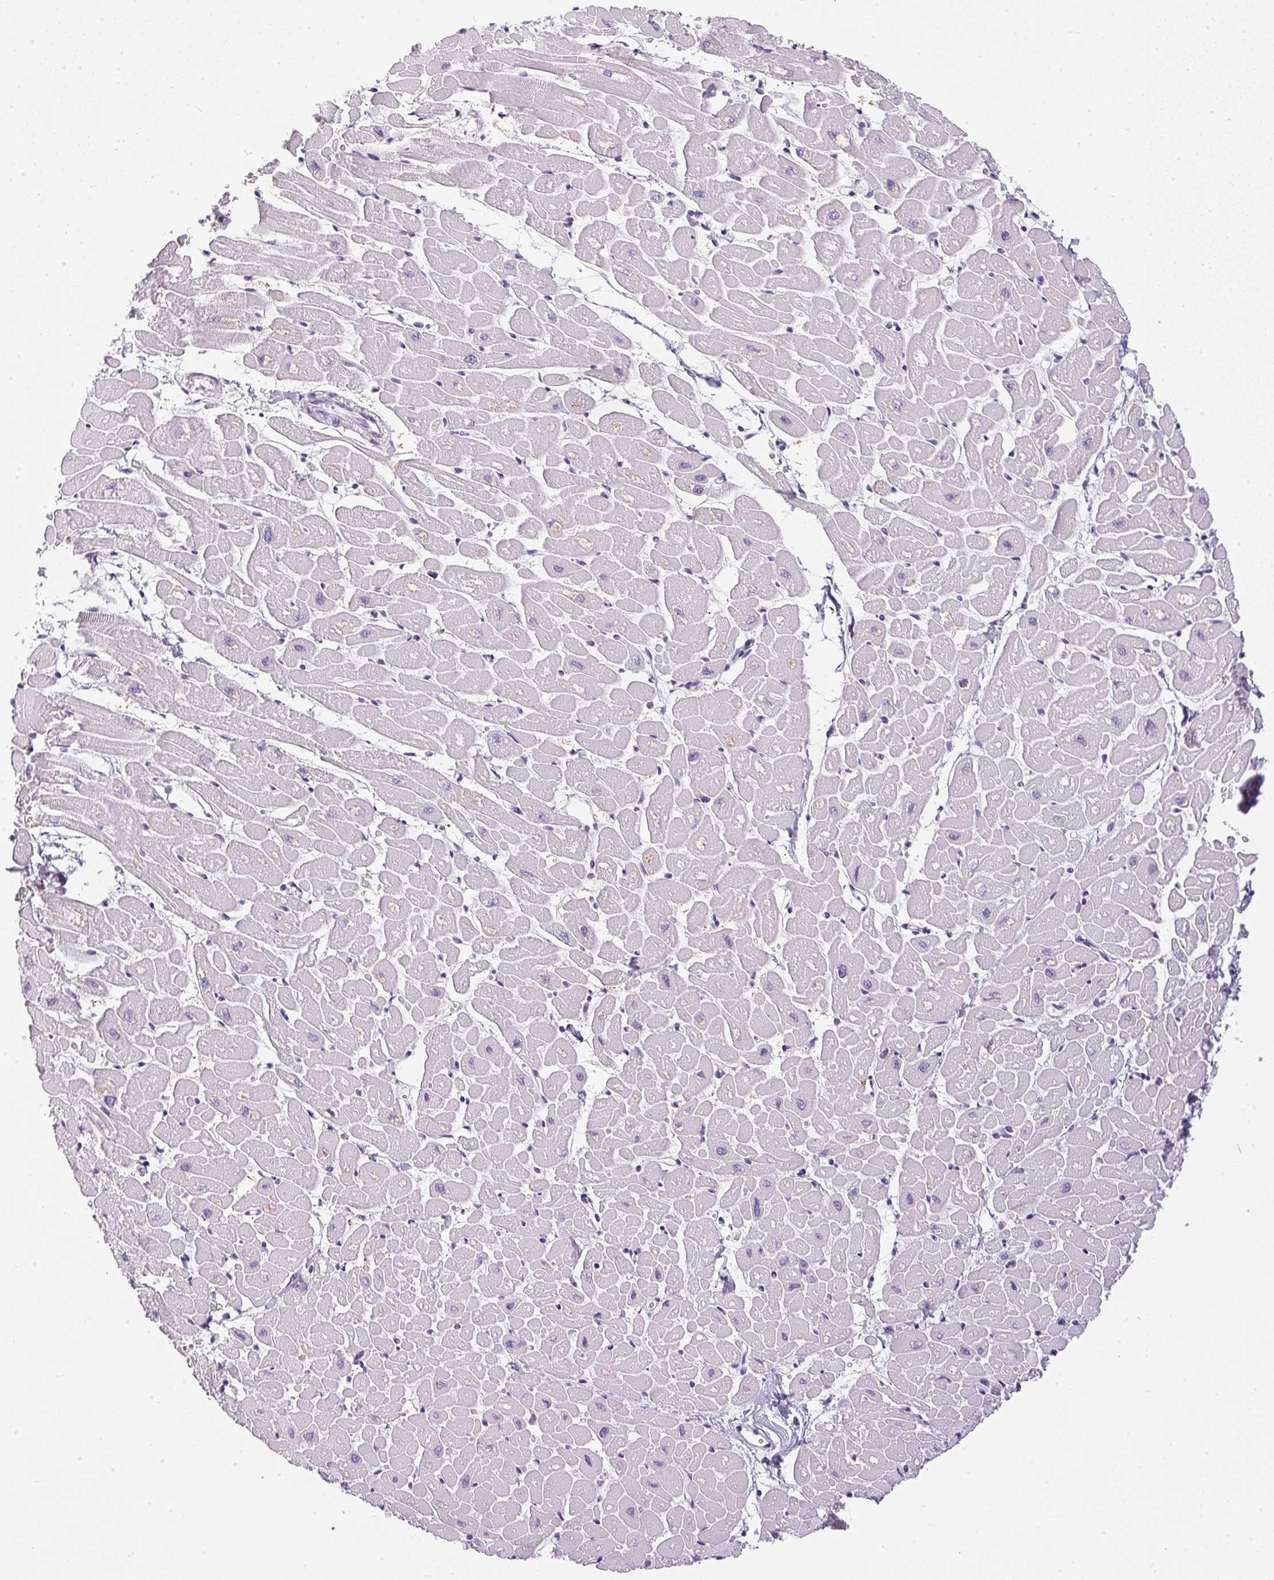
{"staining": {"intensity": "negative", "quantity": "none", "location": "none"}, "tissue": "heart muscle", "cell_type": "Cardiomyocytes", "image_type": "normal", "snomed": [{"axis": "morphology", "description": "Normal tissue, NOS"}, {"axis": "topography", "description": "Heart"}], "caption": "Heart muscle stained for a protein using IHC shows no positivity cardiomyocytes.", "gene": "GBP6", "patient": {"sex": "male", "age": 57}}